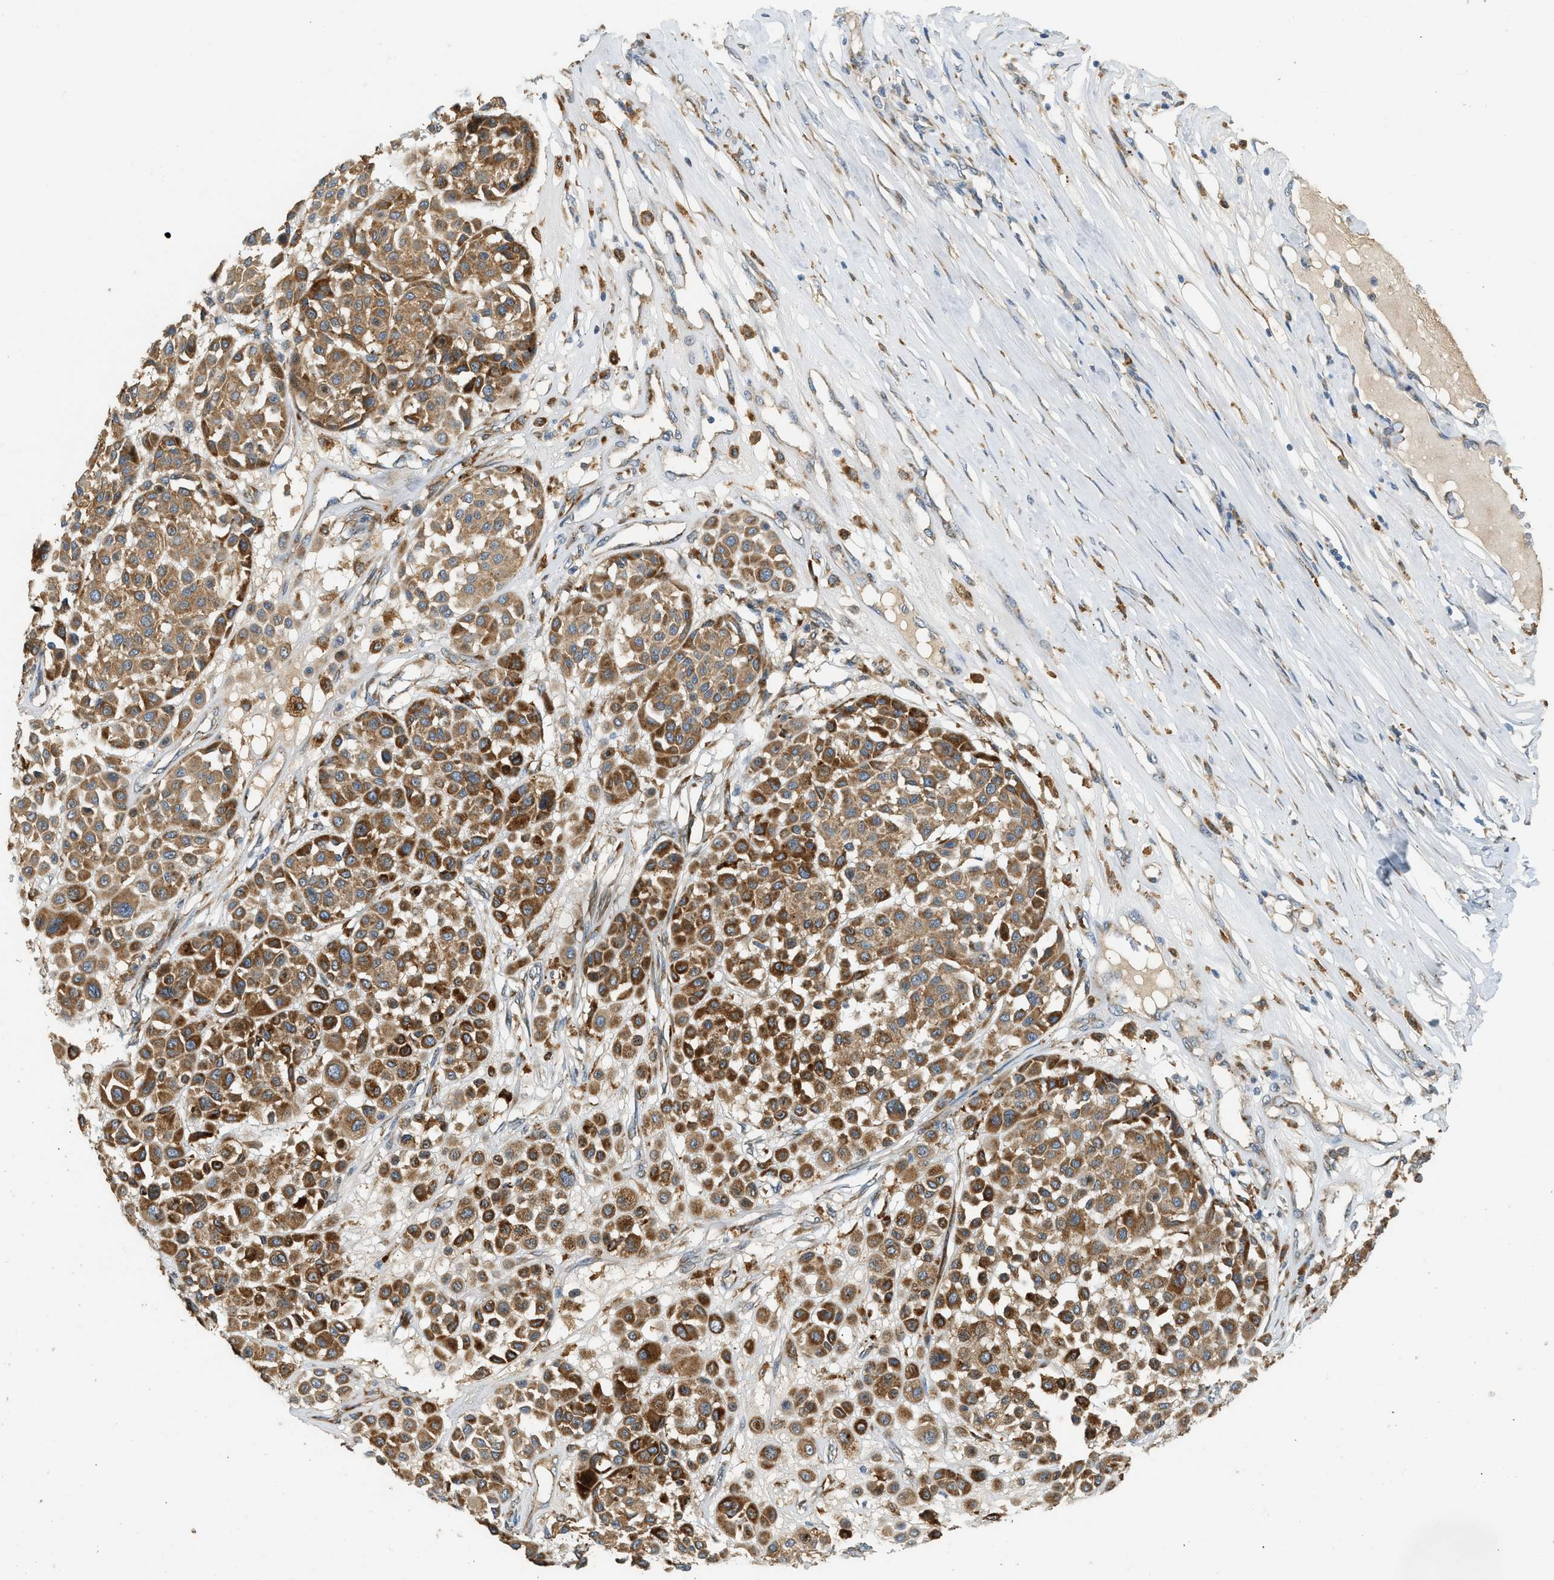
{"staining": {"intensity": "moderate", "quantity": ">75%", "location": "cytoplasmic/membranous"}, "tissue": "melanoma", "cell_type": "Tumor cells", "image_type": "cancer", "snomed": [{"axis": "morphology", "description": "Malignant melanoma, Metastatic site"}, {"axis": "topography", "description": "Soft tissue"}], "caption": "The image reveals immunohistochemical staining of malignant melanoma (metastatic site). There is moderate cytoplasmic/membranous staining is seen in approximately >75% of tumor cells.", "gene": "CTSB", "patient": {"sex": "male", "age": 41}}